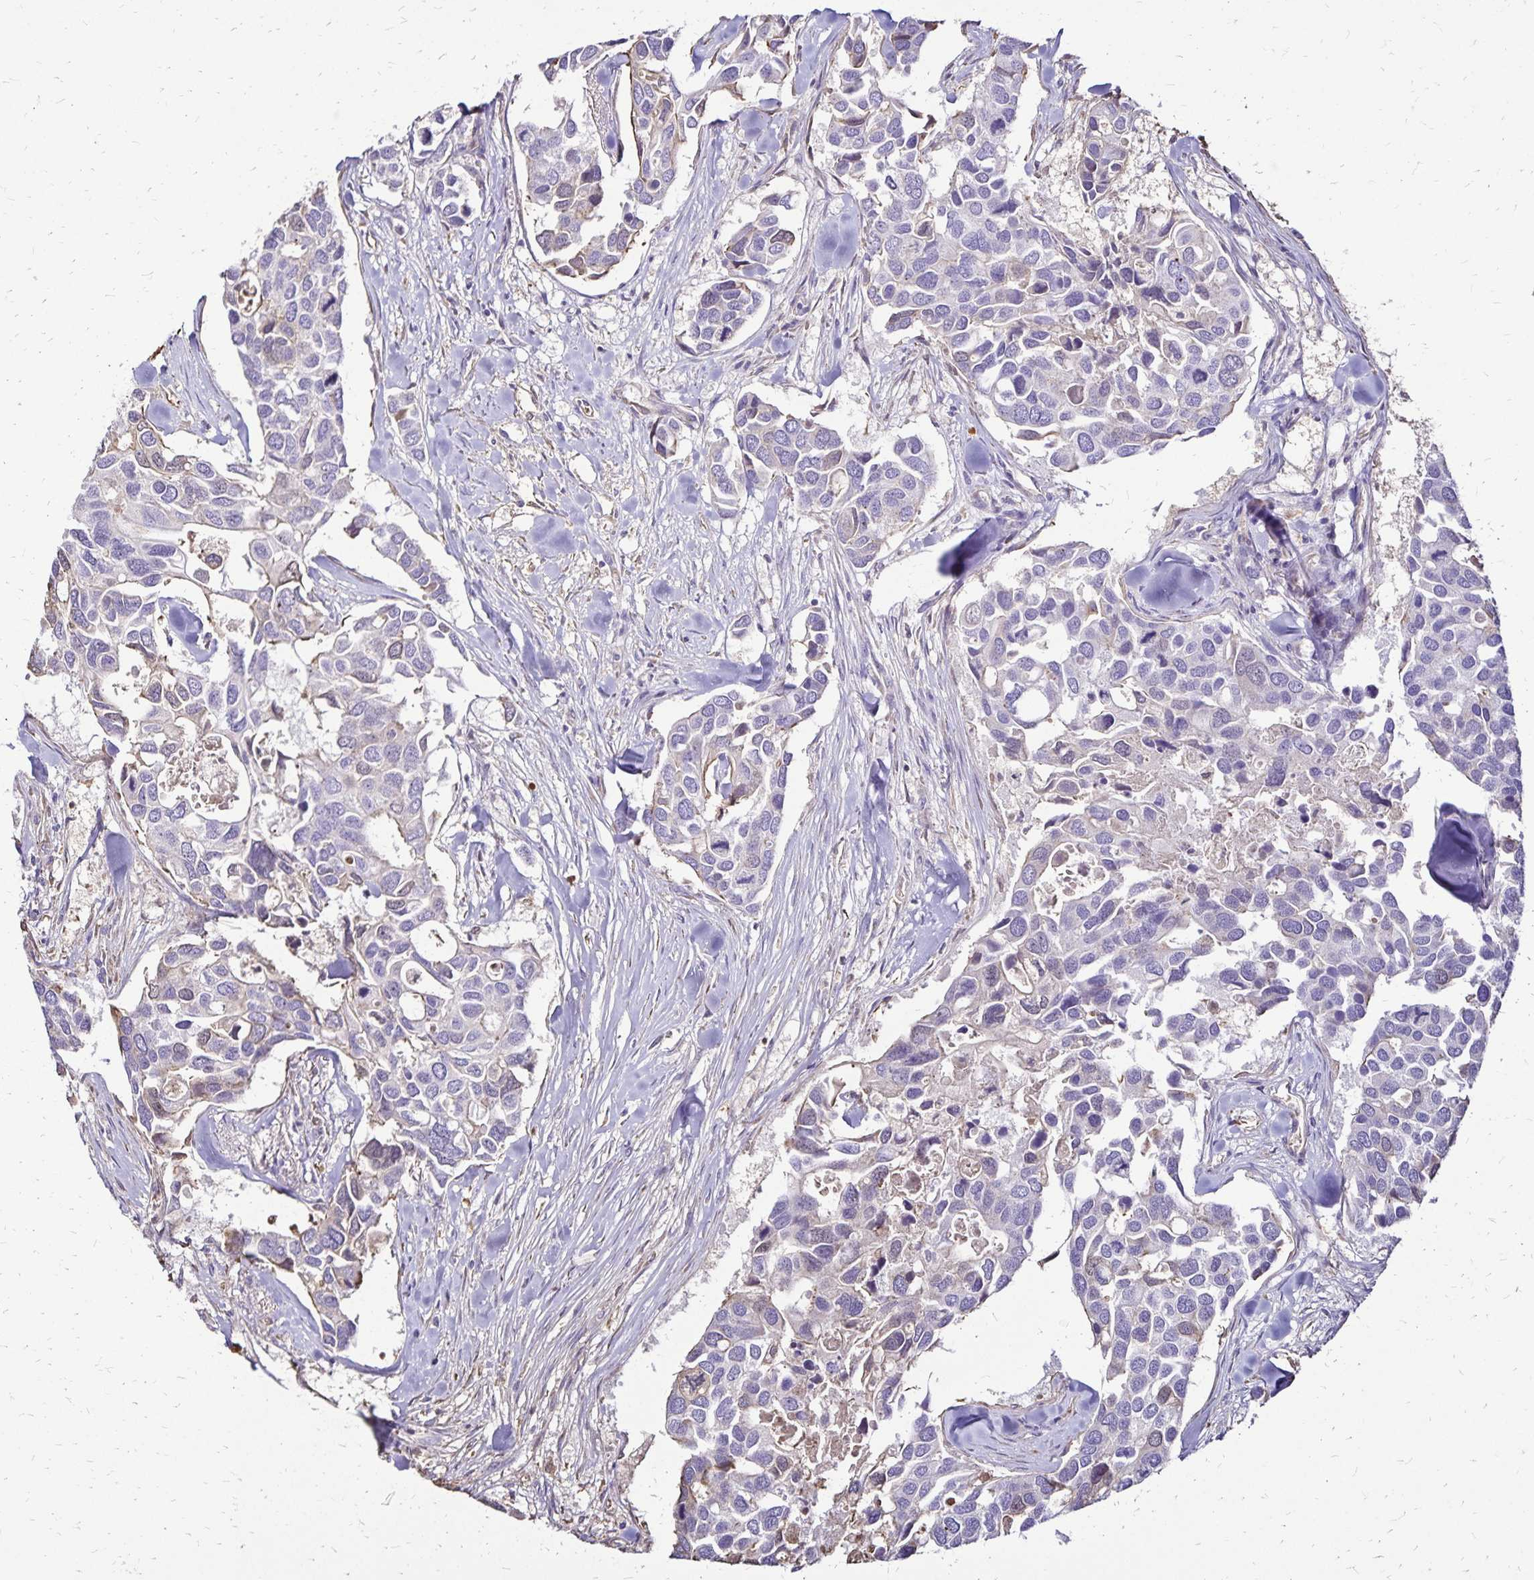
{"staining": {"intensity": "negative", "quantity": "none", "location": "none"}, "tissue": "breast cancer", "cell_type": "Tumor cells", "image_type": "cancer", "snomed": [{"axis": "morphology", "description": "Duct carcinoma"}, {"axis": "topography", "description": "Breast"}], "caption": "This is a micrograph of immunohistochemistry staining of breast cancer (invasive ductal carcinoma), which shows no expression in tumor cells.", "gene": "KISS1", "patient": {"sex": "female", "age": 83}}